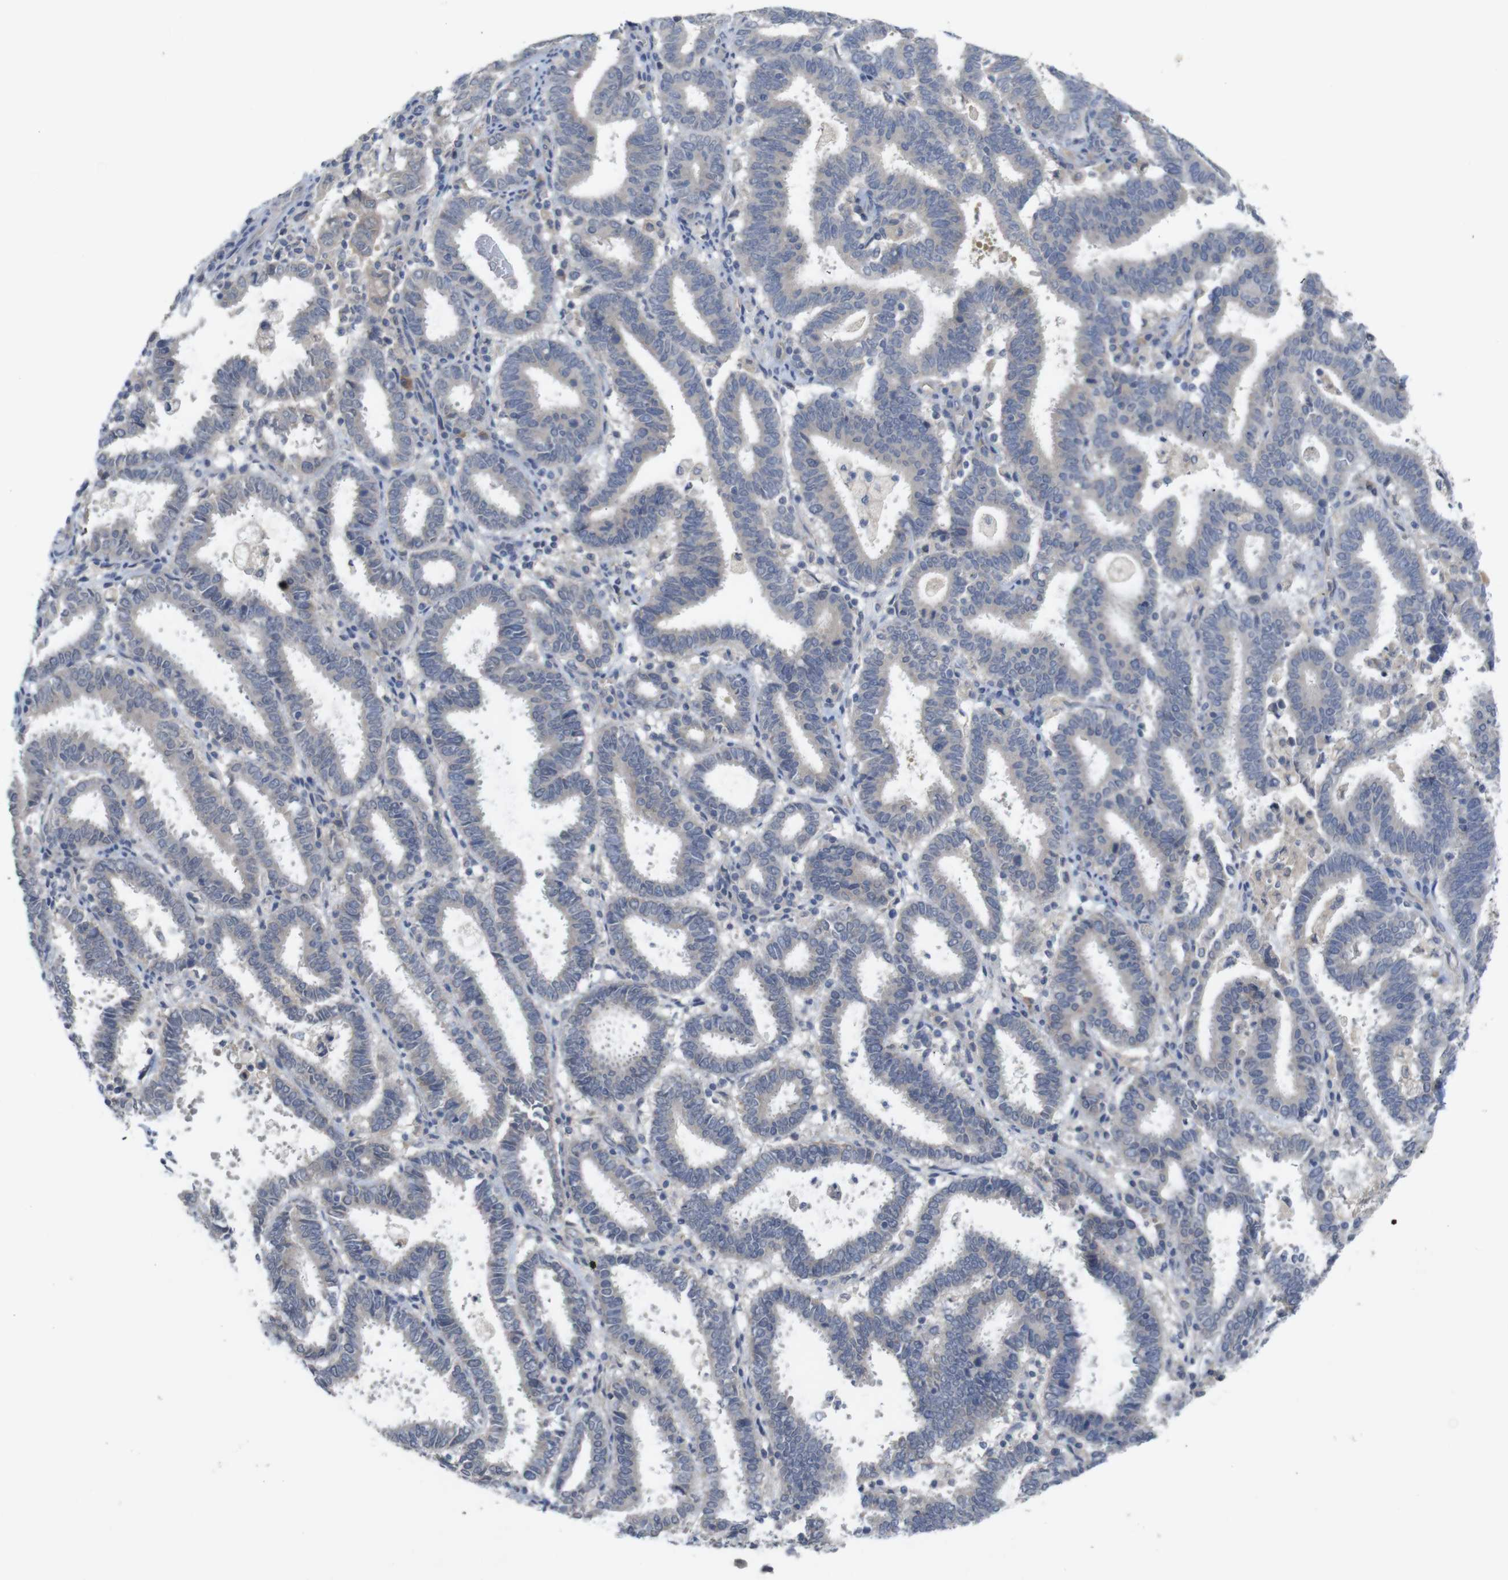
{"staining": {"intensity": "negative", "quantity": "none", "location": "none"}, "tissue": "endometrial cancer", "cell_type": "Tumor cells", "image_type": "cancer", "snomed": [{"axis": "morphology", "description": "Adenocarcinoma, NOS"}, {"axis": "topography", "description": "Uterus"}], "caption": "High power microscopy photomicrograph of an immunohistochemistry histopathology image of adenocarcinoma (endometrial), revealing no significant positivity in tumor cells.", "gene": "BCAR3", "patient": {"sex": "female", "age": 83}}